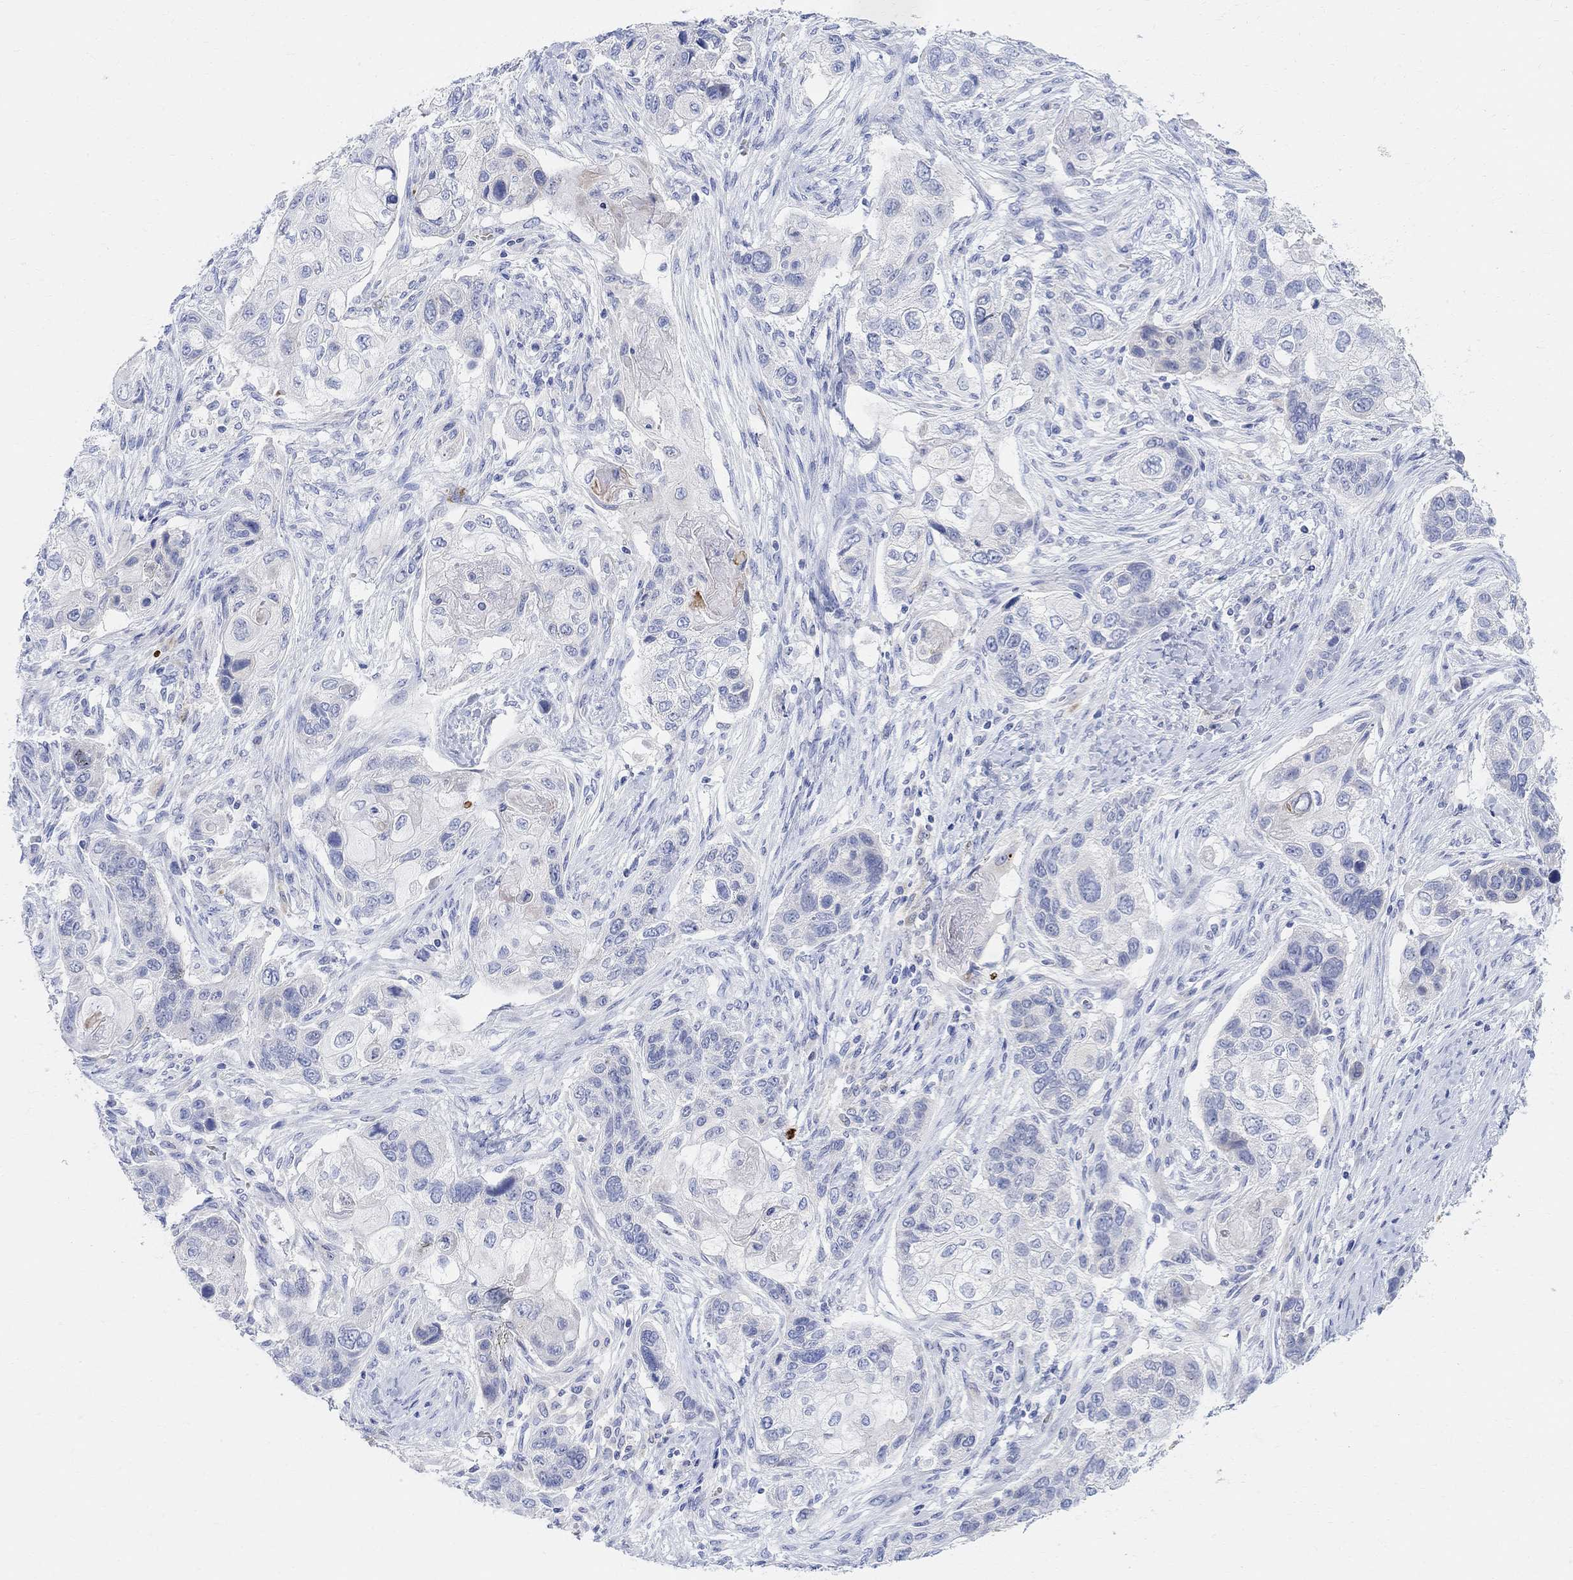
{"staining": {"intensity": "negative", "quantity": "none", "location": "none"}, "tissue": "lung cancer", "cell_type": "Tumor cells", "image_type": "cancer", "snomed": [{"axis": "morphology", "description": "Normal tissue, NOS"}, {"axis": "morphology", "description": "Squamous cell carcinoma, NOS"}, {"axis": "topography", "description": "Bronchus"}, {"axis": "topography", "description": "Lung"}], "caption": "Squamous cell carcinoma (lung) was stained to show a protein in brown. There is no significant positivity in tumor cells.", "gene": "RETNLB", "patient": {"sex": "male", "age": 69}}